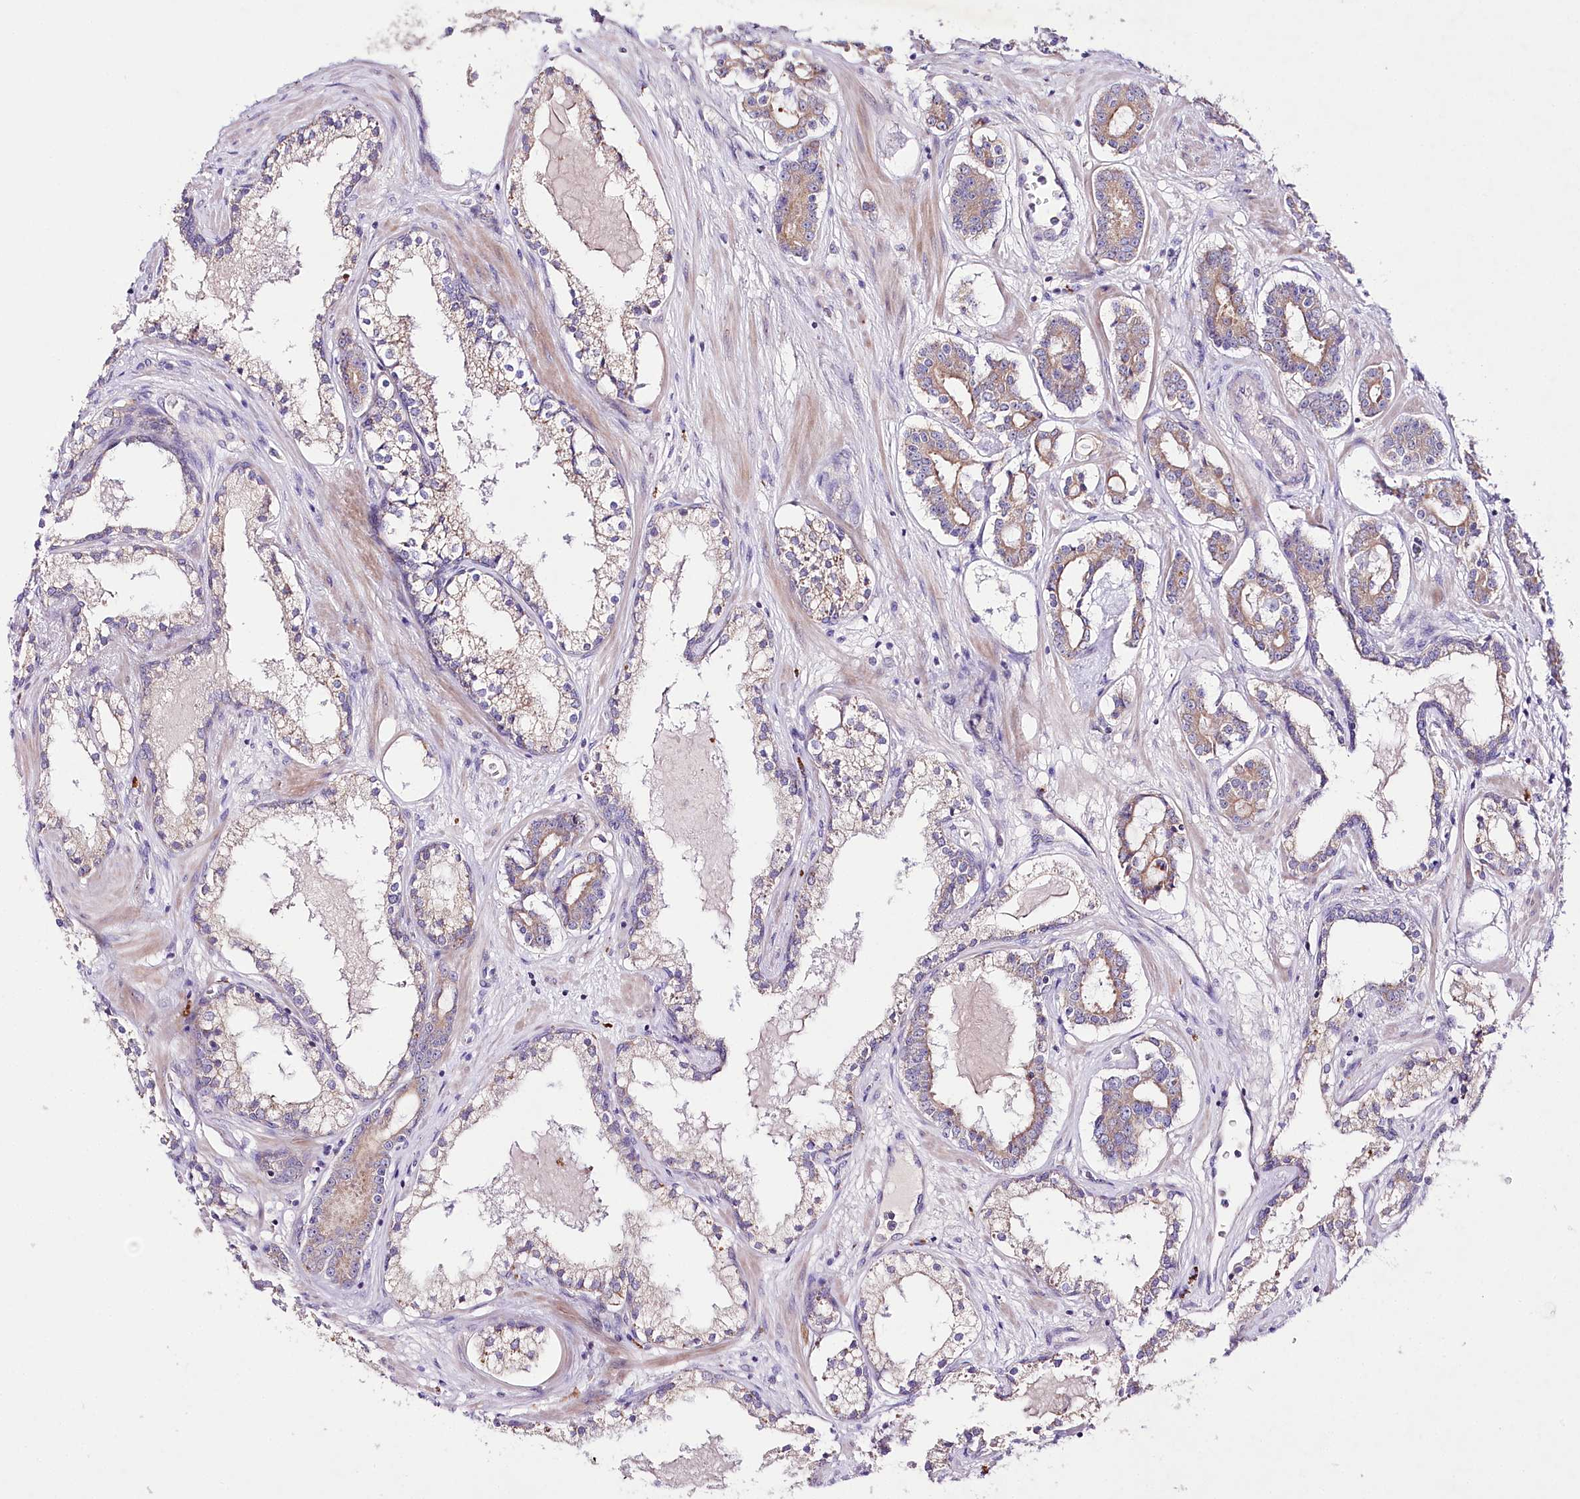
{"staining": {"intensity": "moderate", "quantity": ">75%", "location": "cytoplasmic/membranous"}, "tissue": "prostate cancer", "cell_type": "Tumor cells", "image_type": "cancer", "snomed": [{"axis": "morphology", "description": "Adenocarcinoma, High grade"}, {"axis": "topography", "description": "Prostate"}], "caption": "Immunohistochemistry (IHC) (DAB) staining of human high-grade adenocarcinoma (prostate) exhibits moderate cytoplasmic/membranous protein staining in about >75% of tumor cells.", "gene": "LRRC14B", "patient": {"sex": "male", "age": 58}}